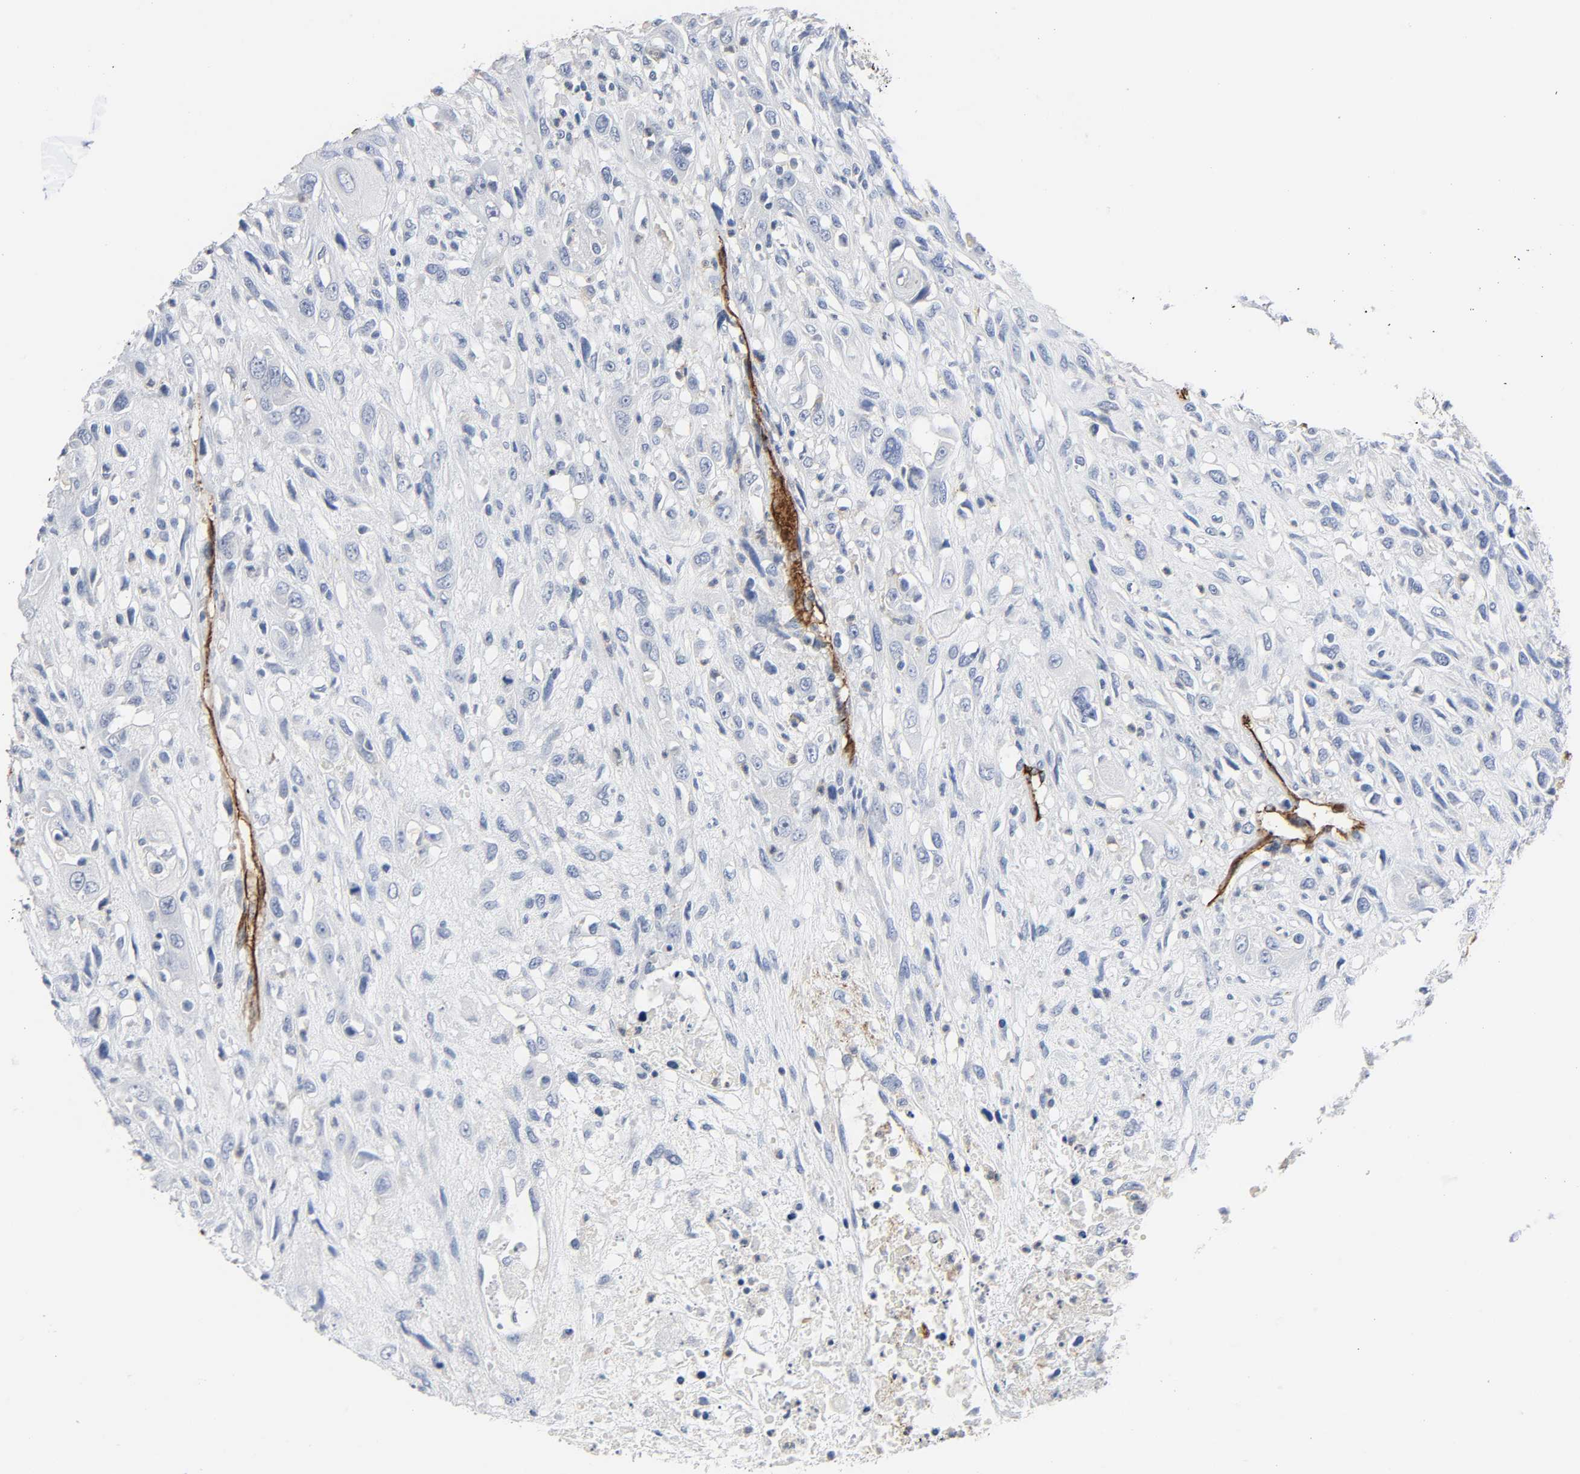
{"staining": {"intensity": "negative", "quantity": "none", "location": "none"}, "tissue": "head and neck cancer", "cell_type": "Tumor cells", "image_type": "cancer", "snomed": [{"axis": "morphology", "description": "Necrosis, NOS"}, {"axis": "morphology", "description": "Neoplasm, malignant, NOS"}, {"axis": "topography", "description": "Salivary gland"}, {"axis": "topography", "description": "Head-Neck"}], "caption": "Protein analysis of malignant neoplasm (head and neck) demonstrates no significant expression in tumor cells.", "gene": "PECAM1", "patient": {"sex": "male", "age": 43}}